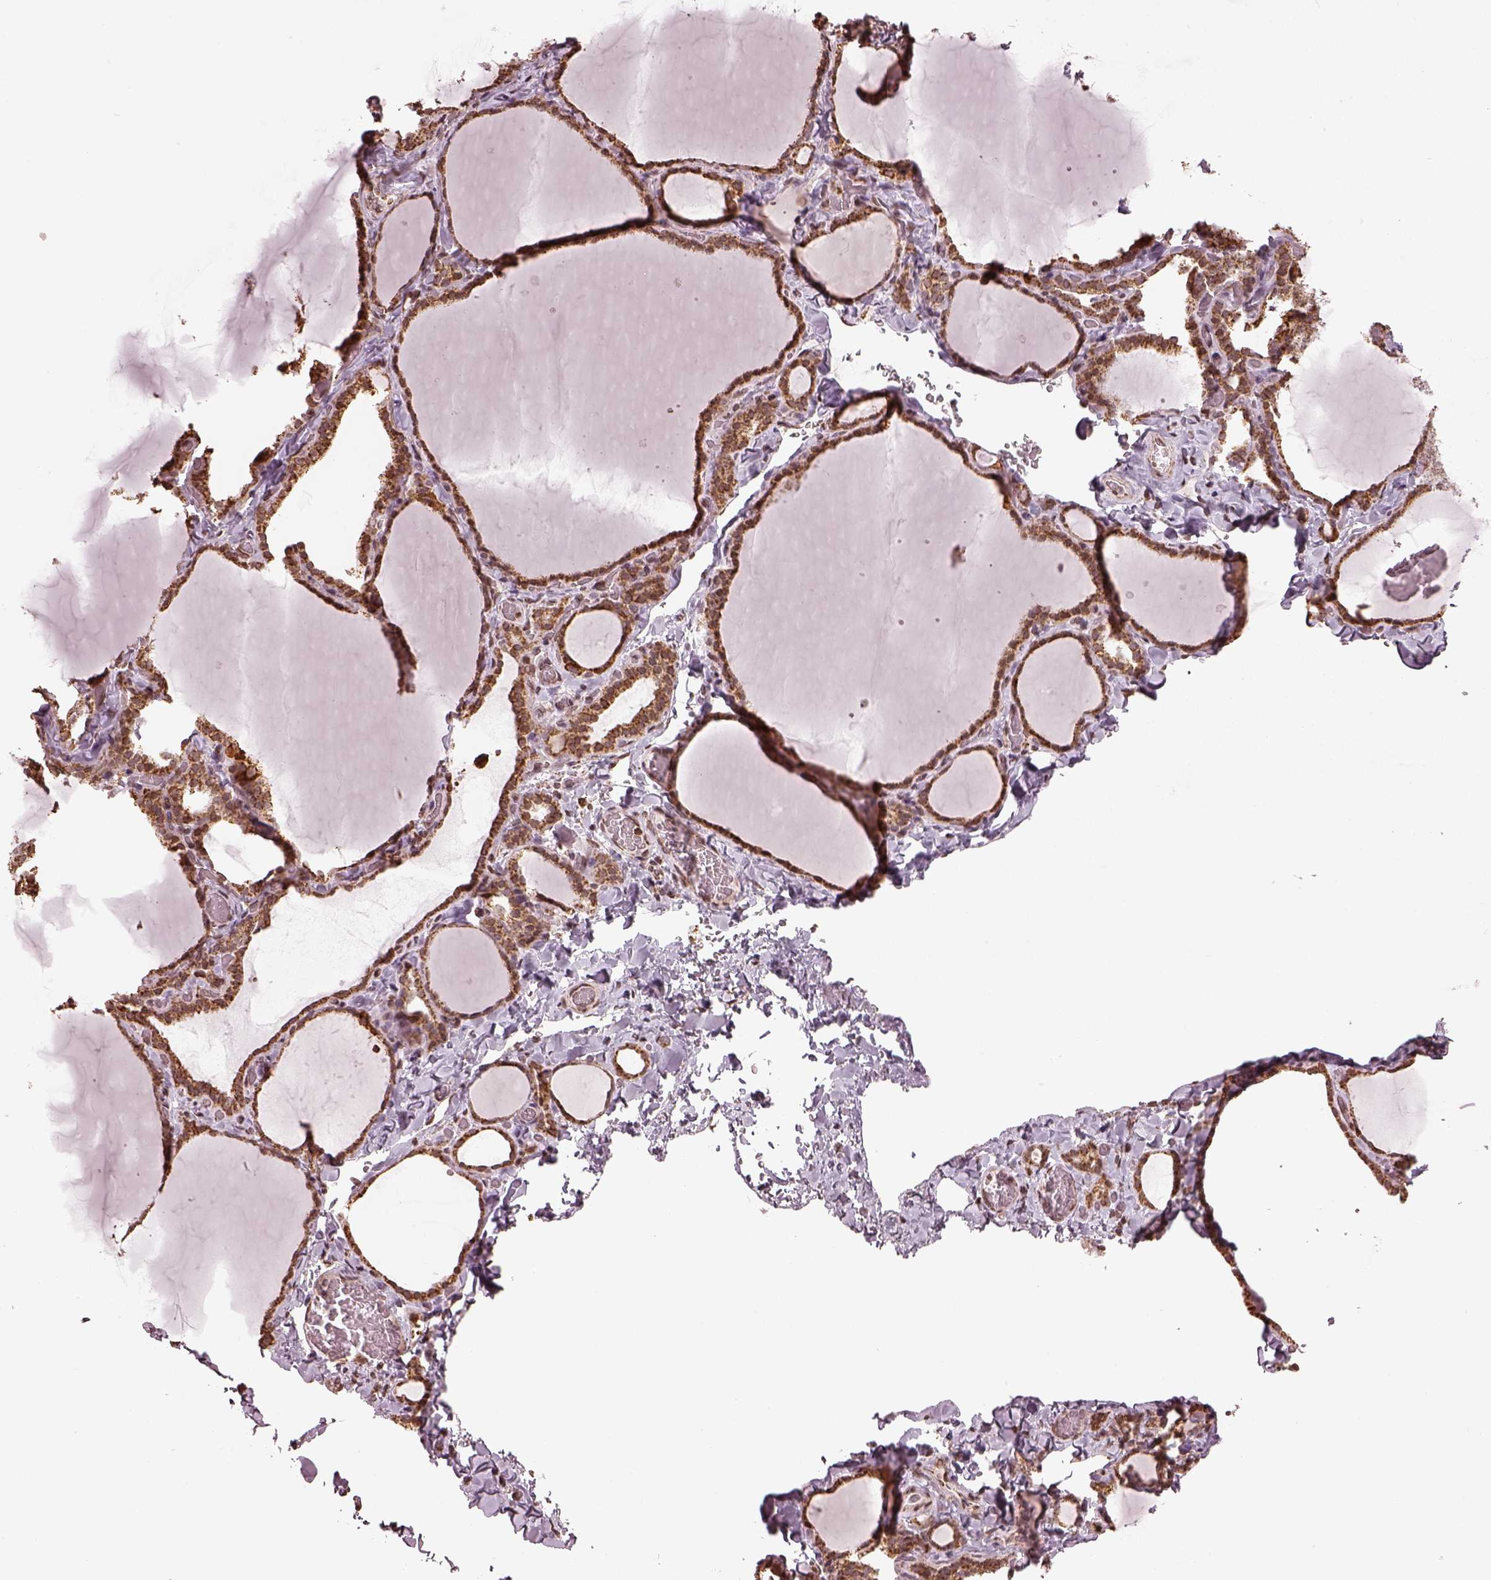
{"staining": {"intensity": "moderate", "quantity": ">75%", "location": "cytoplasmic/membranous"}, "tissue": "thyroid gland", "cell_type": "Glandular cells", "image_type": "normal", "snomed": [{"axis": "morphology", "description": "Normal tissue, NOS"}, {"axis": "topography", "description": "Thyroid gland"}], "caption": "Moderate cytoplasmic/membranous protein positivity is appreciated in about >75% of glandular cells in thyroid gland.", "gene": "ACOT2", "patient": {"sex": "female", "age": 22}}